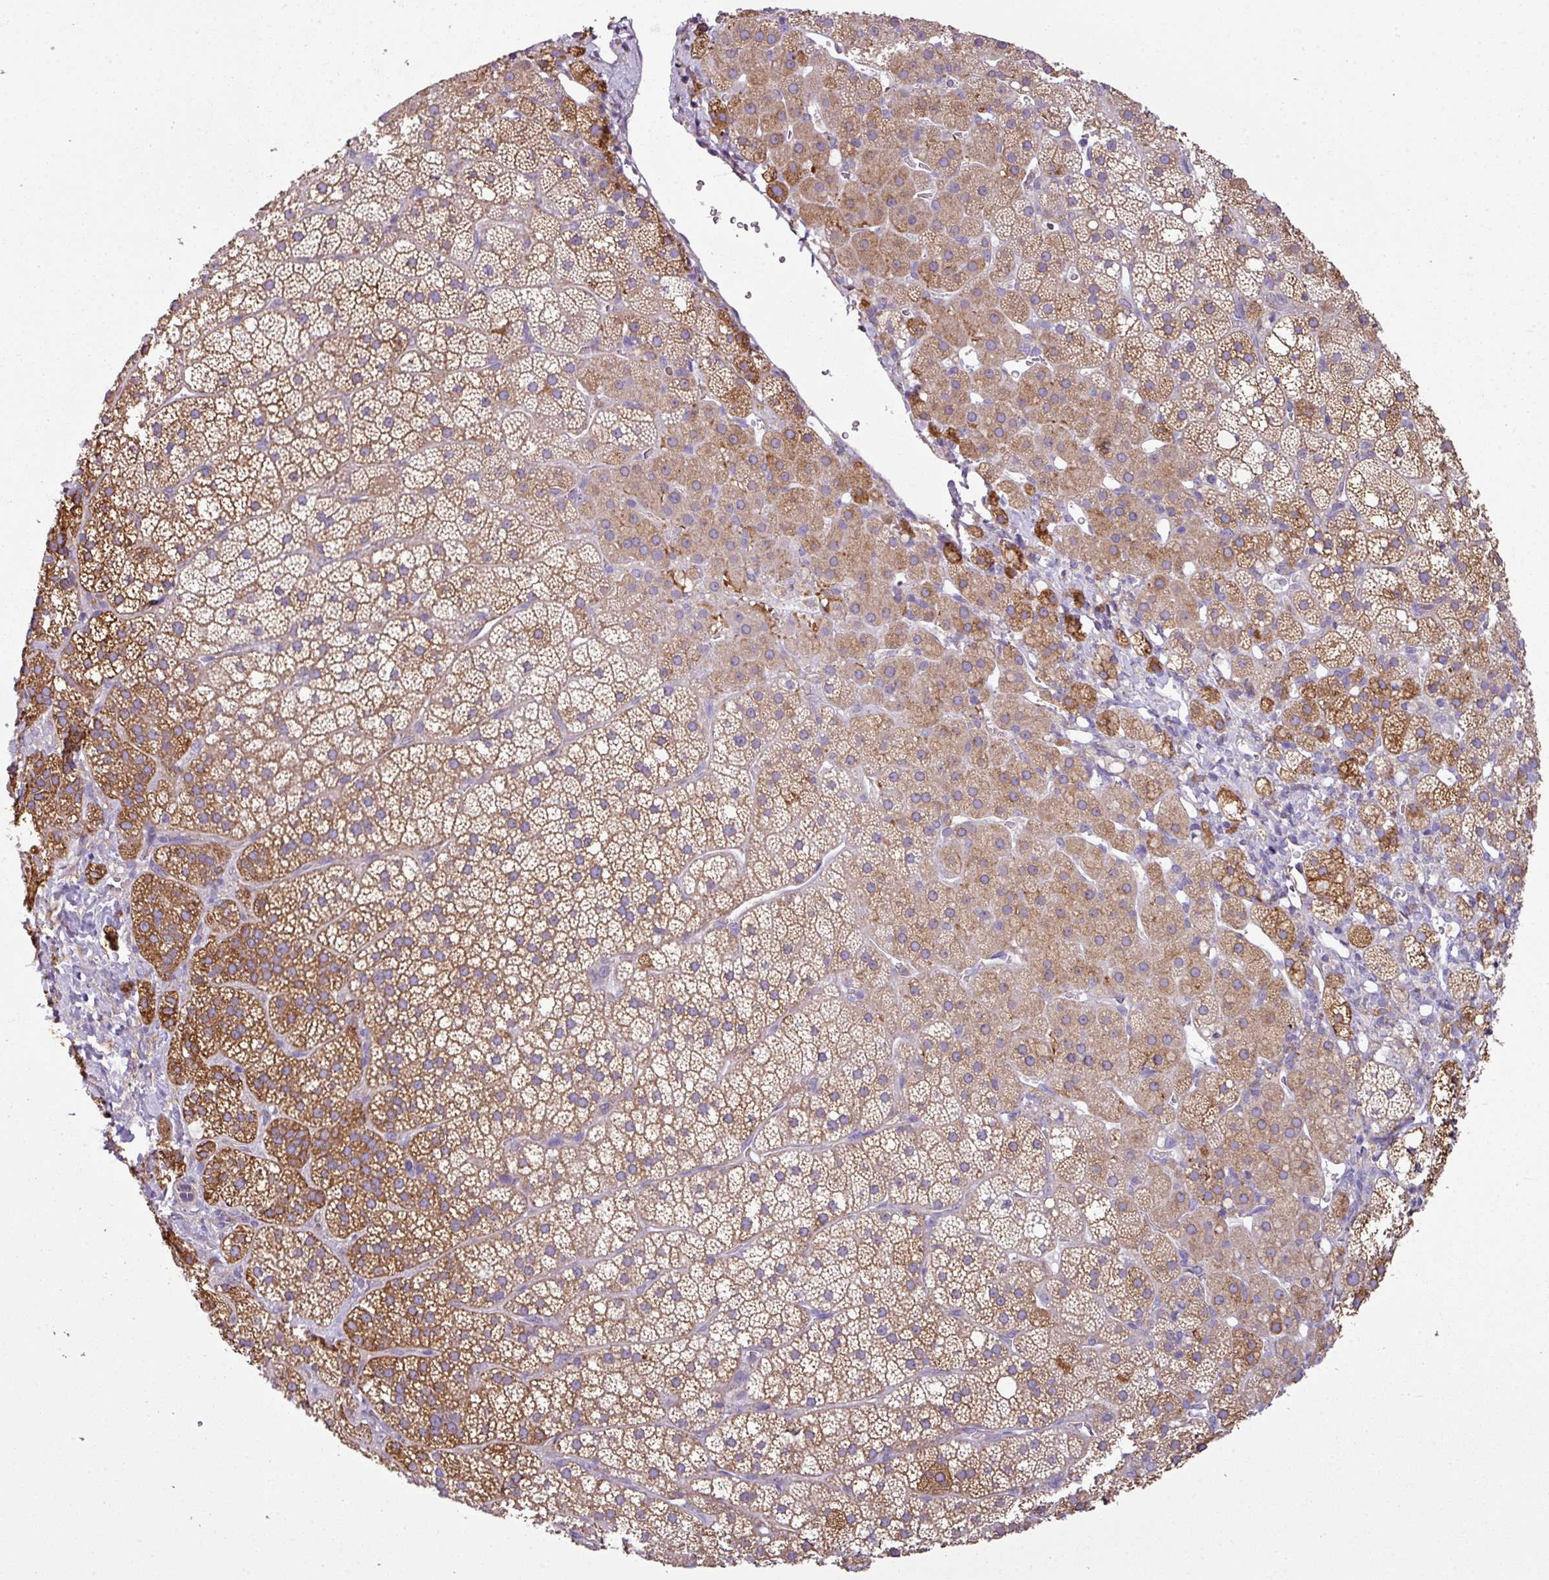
{"staining": {"intensity": "moderate", "quantity": "25%-75%", "location": "cytoplasmic/membranous"}, "tissue": "adrenal gland", "cell_type": "Glandular cells", "image_type": "normal", "snomed": [{"axis": "morphology", "description": "Normal tissue, NOS"}, {"axis": "topography", "description": "Adrenal gland"}], "caption": "An image showing moderate cytoplasmic/membranous positivity in approximately 25%-75% of glandular cells in benign adrenal gland, as visualized by brown immunohistochemical staining.", "gene": "XNDC1N", "patient": {"sex": "male", "age": 53}}